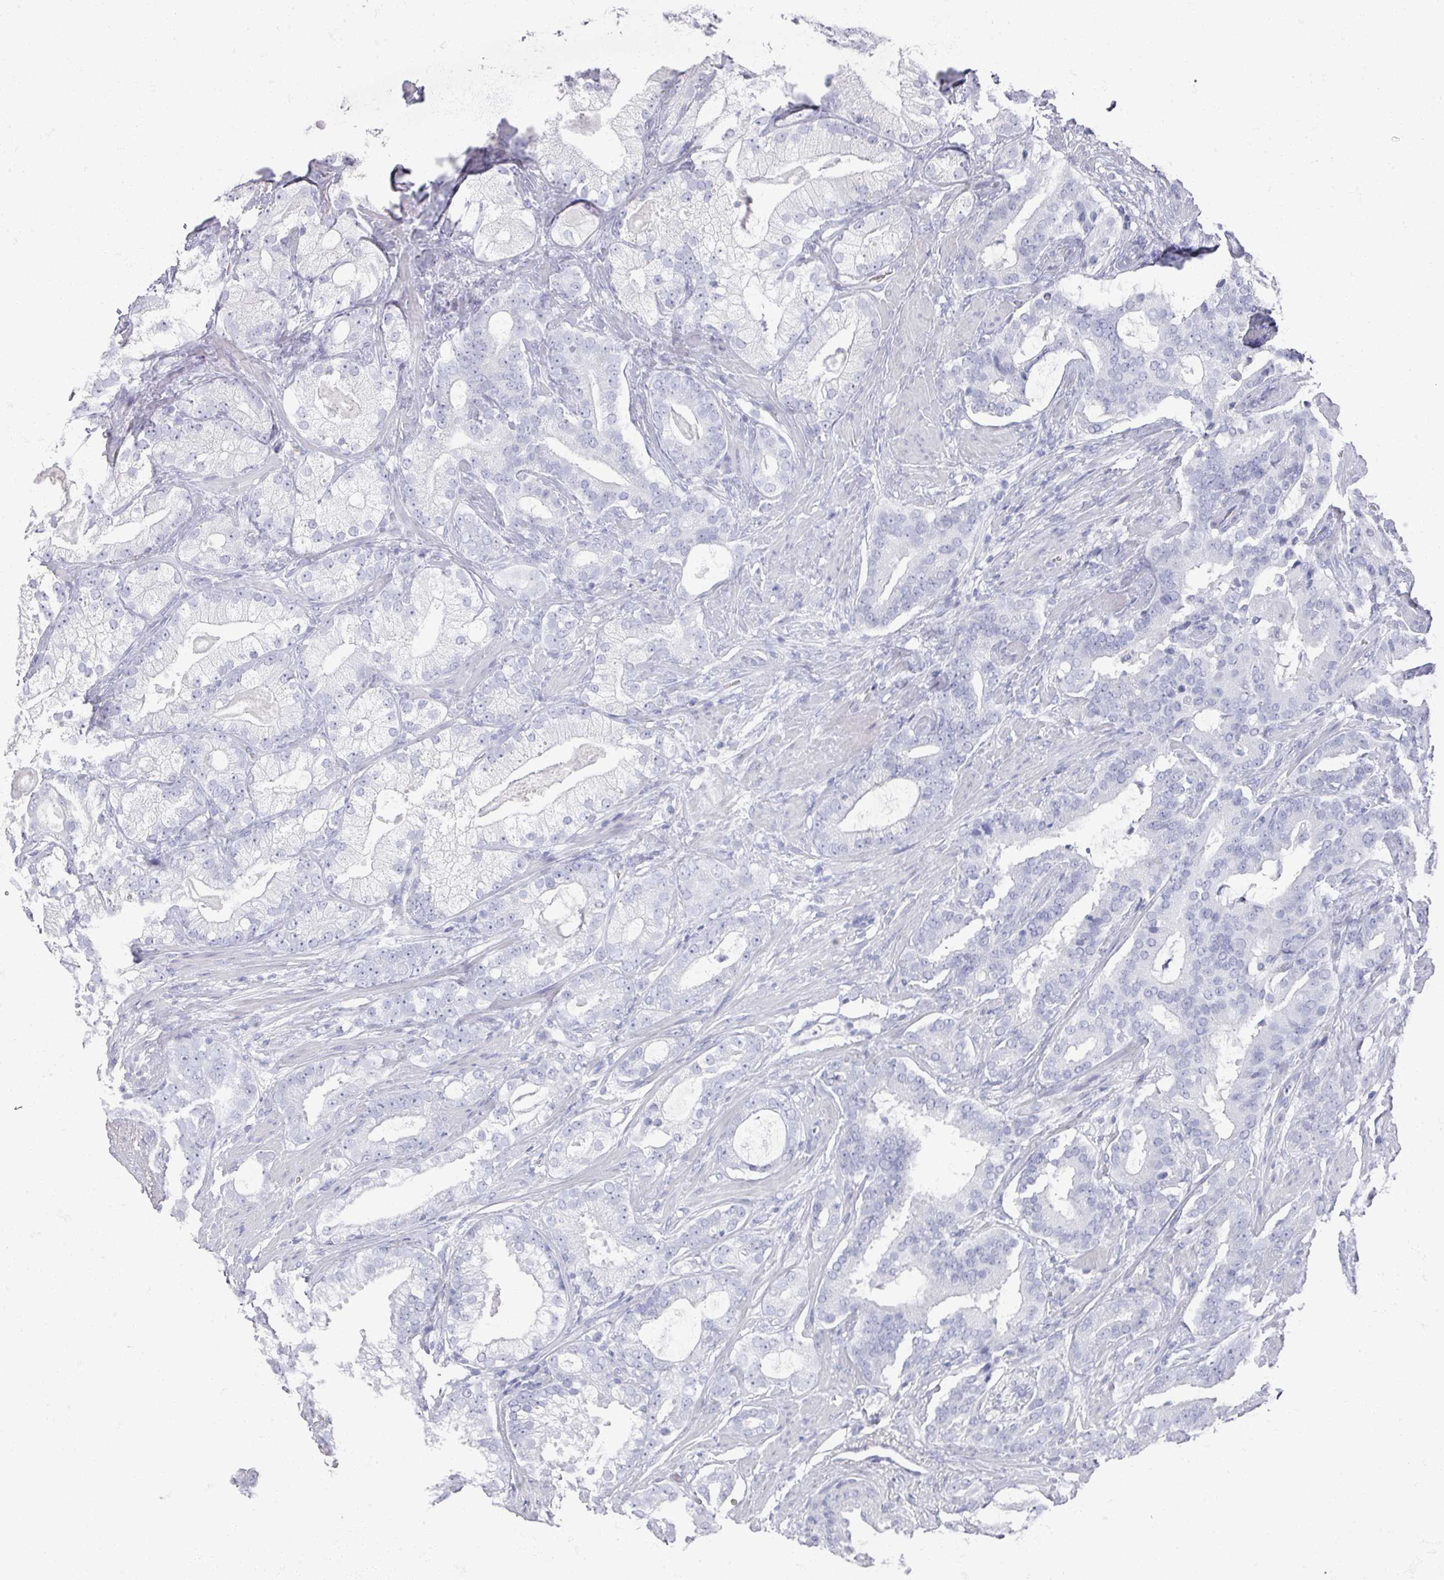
{"staining": {"intensity": "negative", "quantity": "none", "location": "none"}, "tissue": "prostate cancer", "cell_type": "Tumor cells", "image_type": "cancer", "snomed": [{"axis": "morphology", "description": "Adenocarcinoma, High grade"}, {"axis": "topography", "description": "Prostate"}], "caption": "Immunohistochemistry (IHC) of human prostate cancer (adenocarcinoma (high-grade)) demonstrates no staining in tumor cells.", "gene": "OMG", "patient": {"sex": "male", "age": 64}}